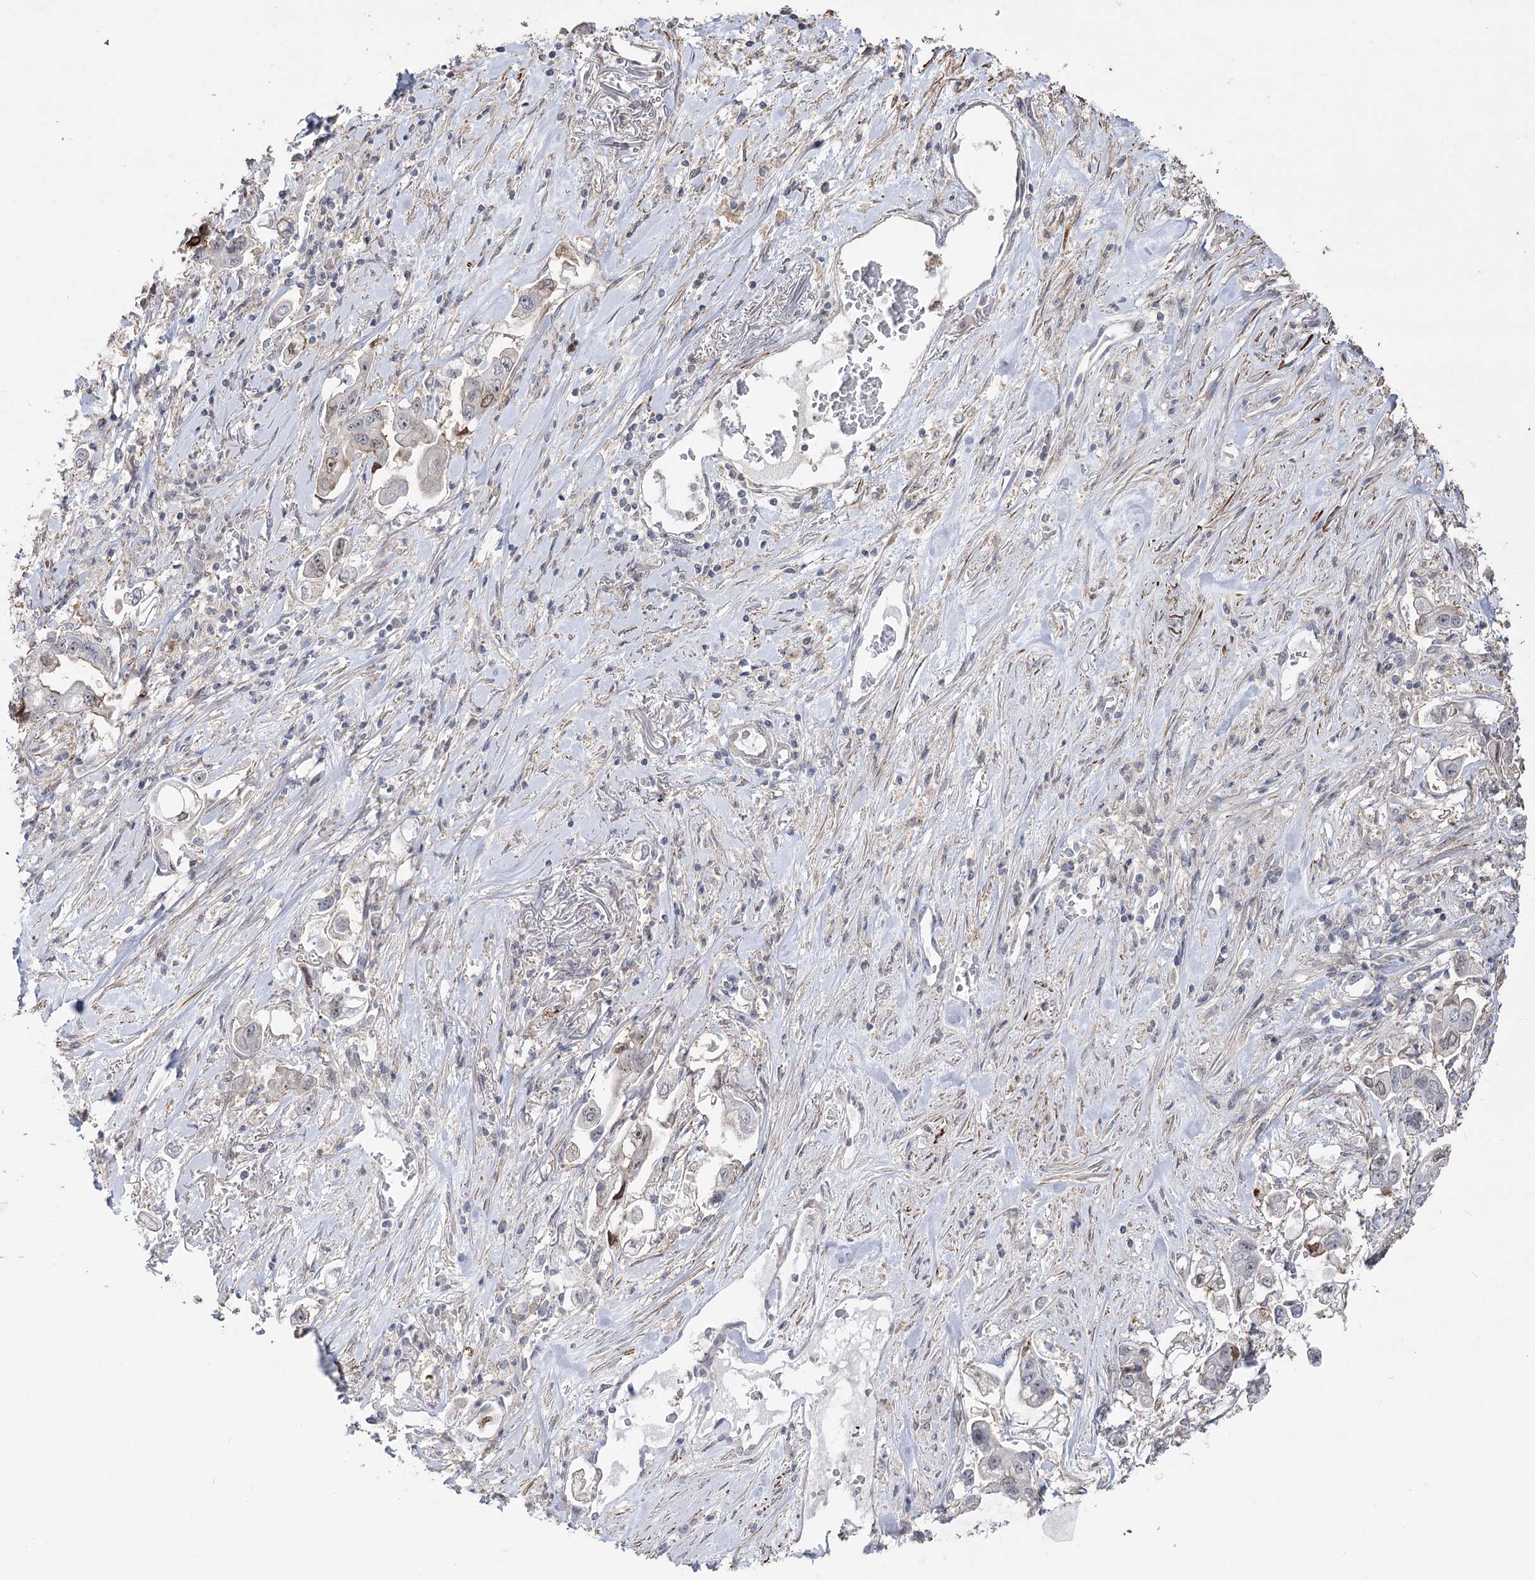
{"staining": {"intensity": "negative", "quantity": "none", "location": "none"}, "tissue": "stomach cancer", "cell_type": "Tumor cells", "image_type": "cancer", "snomed": [{"axis": "morphology", "description": "Adenocarcinoma, NOS"}, {"axis": "topography", "description": "Stomach"}], "caption": "Photomicrograph shows no protein positivity in tumor cells of stomach cancer tissue.", "gene": "ZSCAN23", "patient": {"sex": "male", "age": 62}}